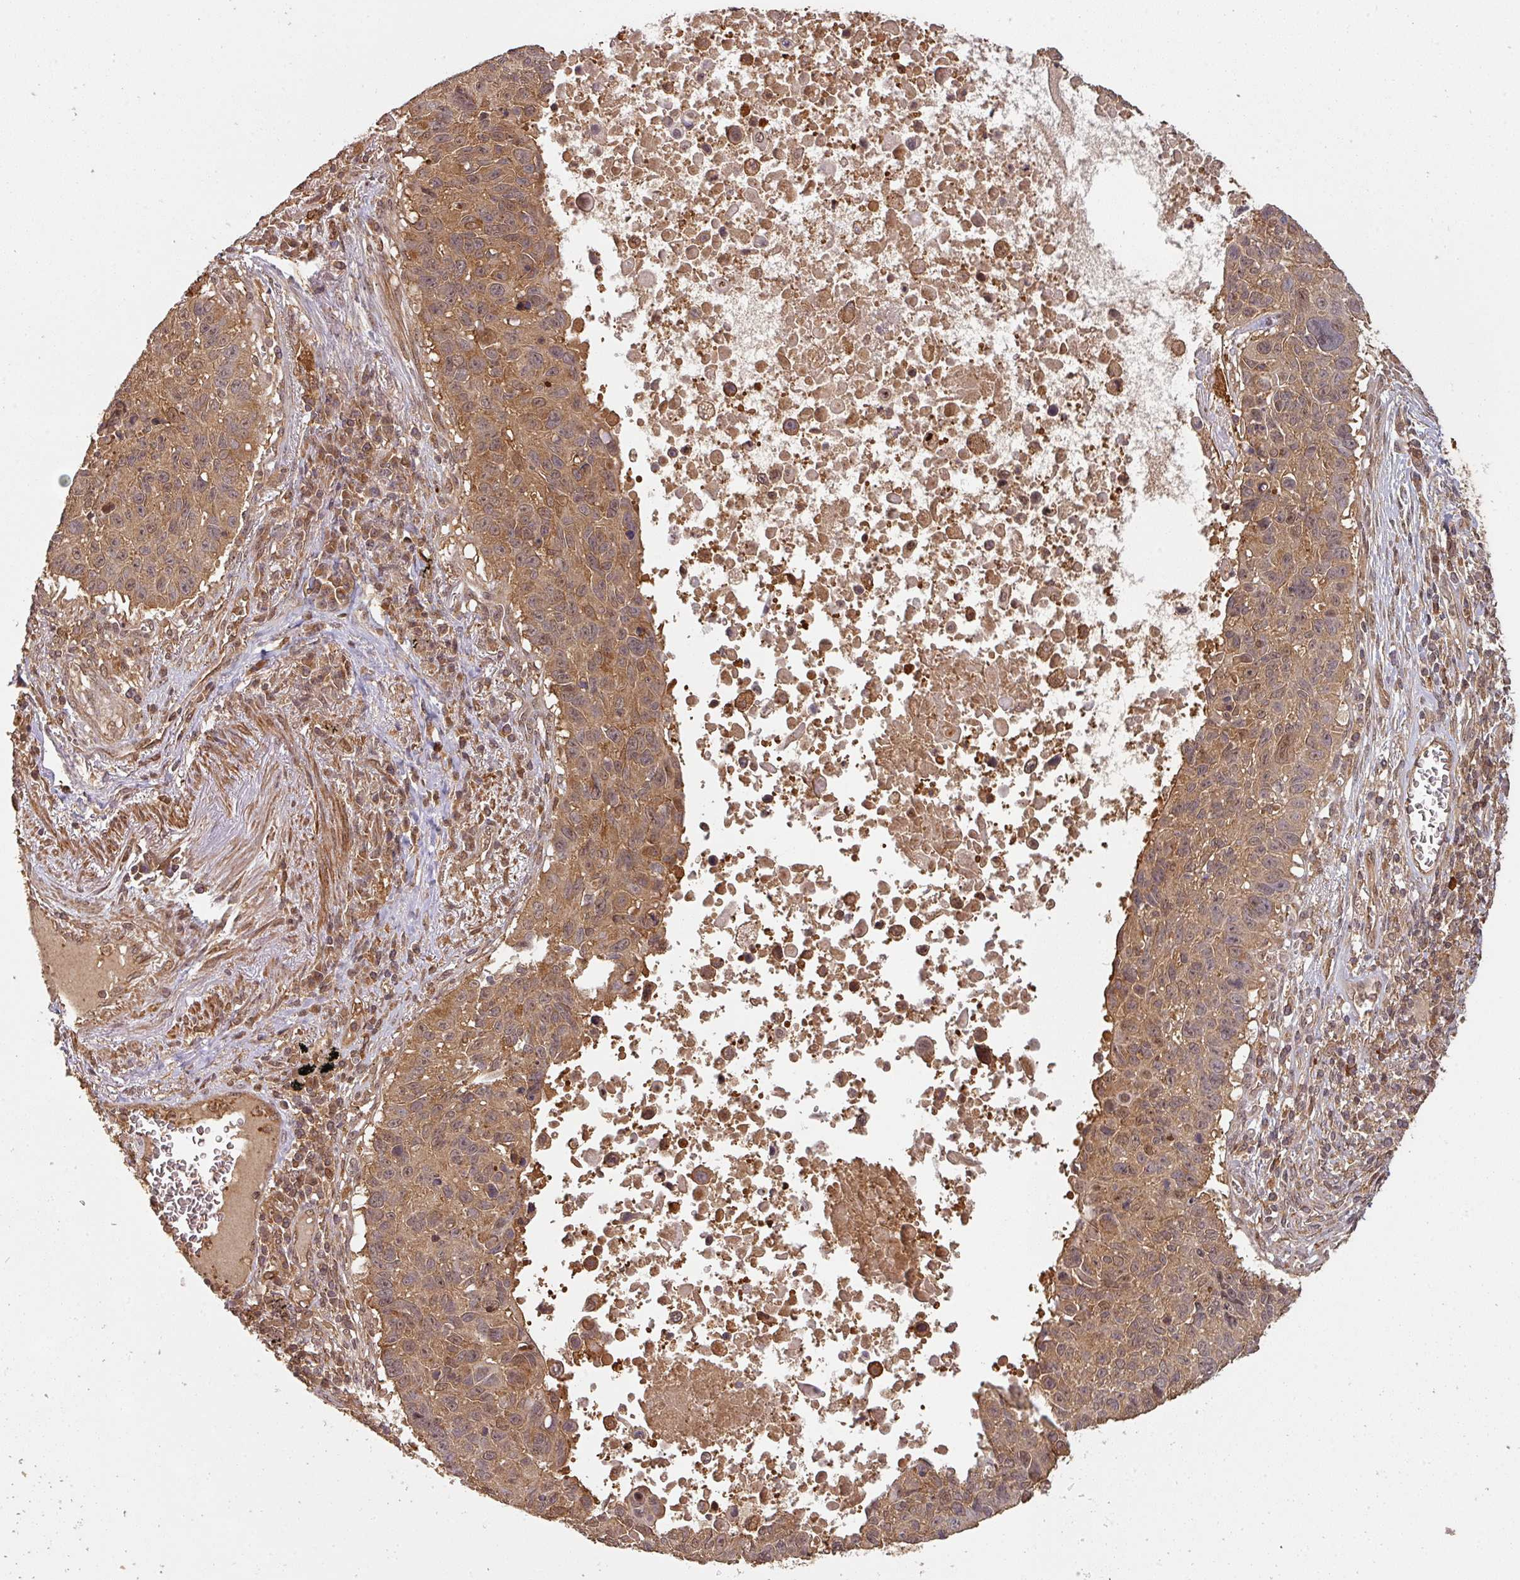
{"staining": {"intensity": "moderate", "quantity": ">75%", "location": "cytoplasmic/membranous,nuclear"}, "tissue": "lung cancer", "cell_type": "Tumor cells", "image_type": "cancer", "snomed": [{"axis": "morphology", "description": "Squamous cell carcinoma, NOS"}, {"axis": "topography", "description": "Lung"}], "caption": "Immunohistochemical staining of lung cancer reveals medium levels of moderate cytoplasmic/membranous and nuclear protein positivity in approximately >75% of tumor cells.", "gene": "ZNF322", "patient": {"sex": "male", "age": 66}}